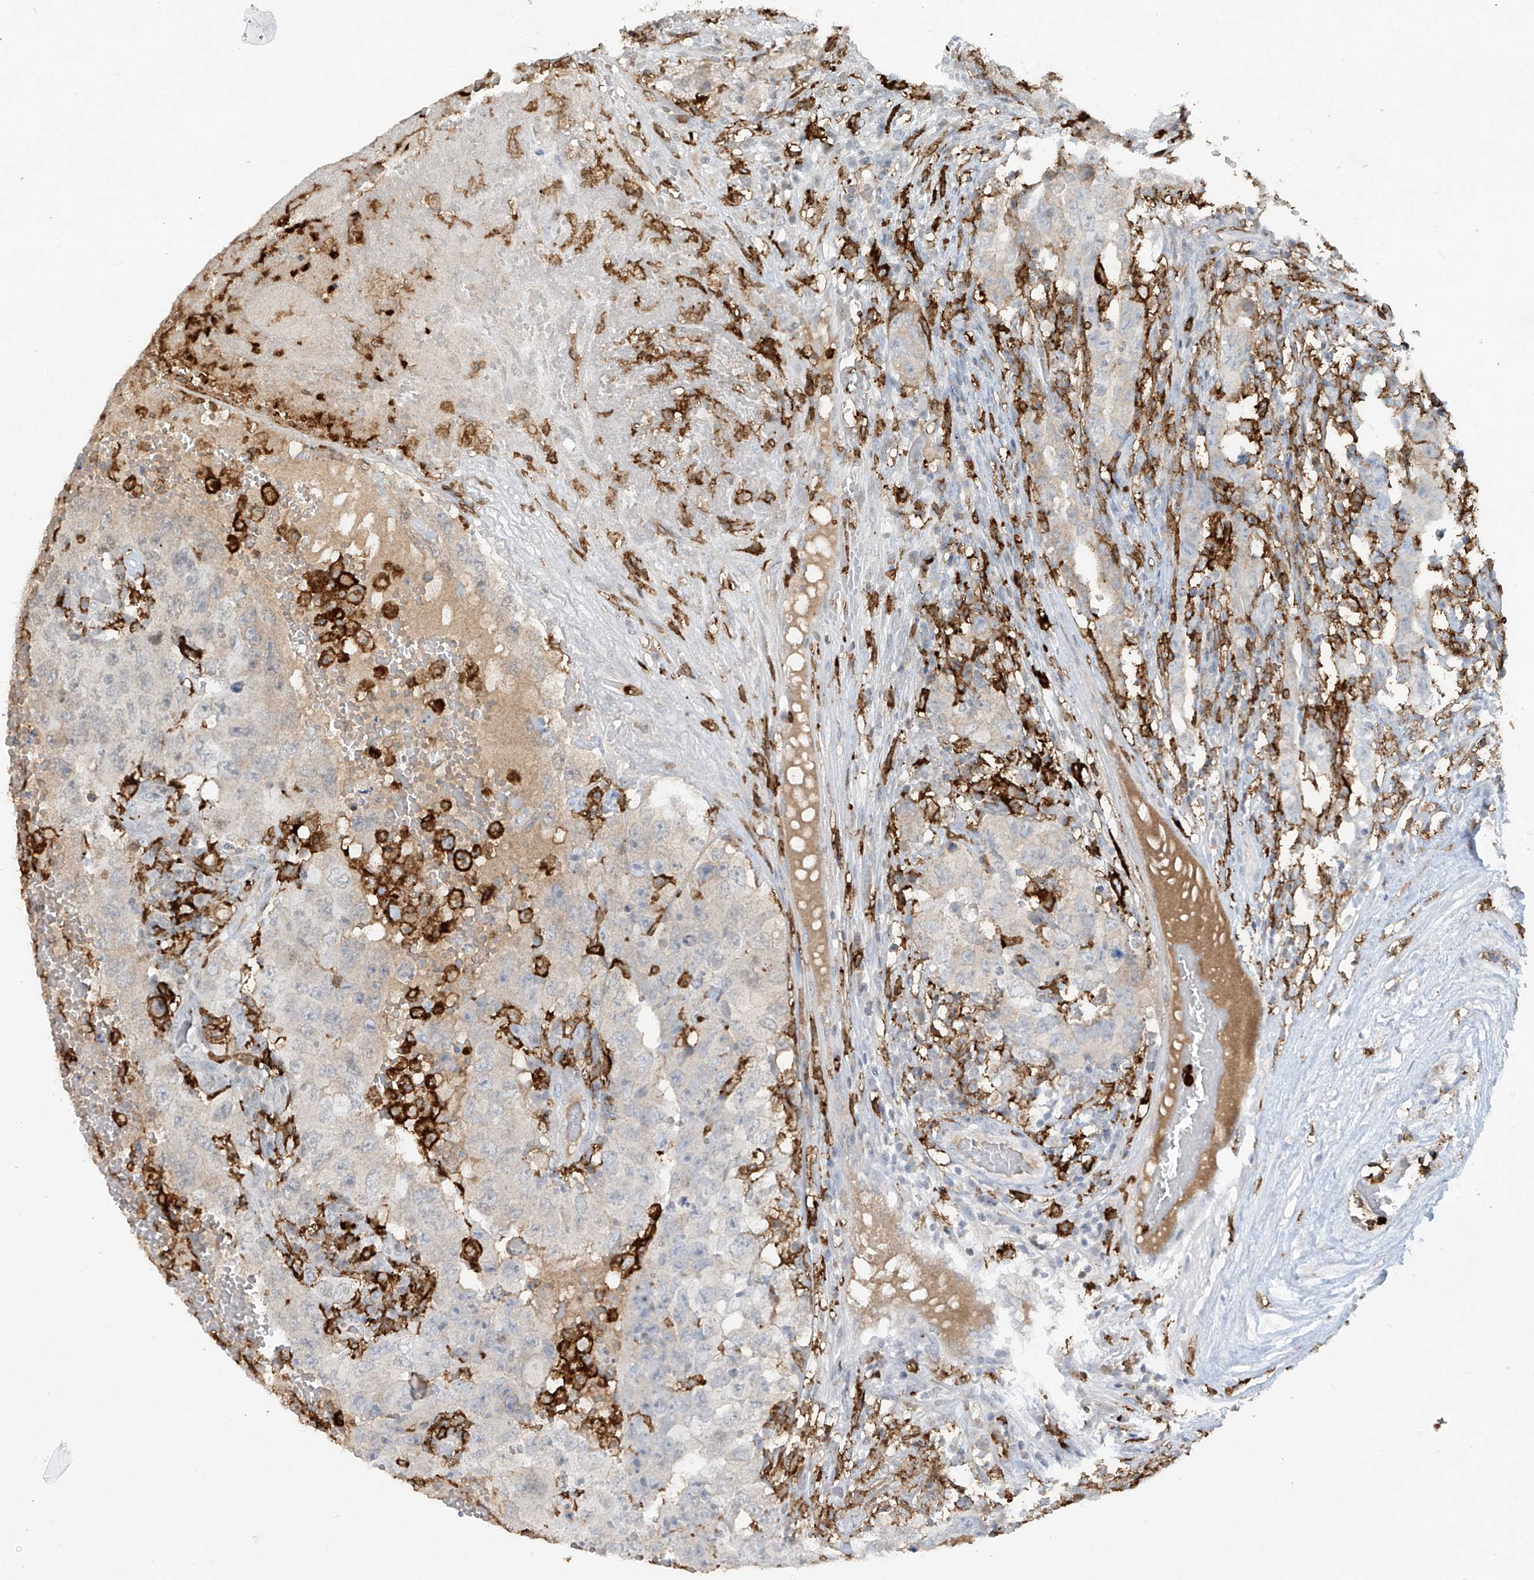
{"staining": {"intensity": "negative", "quantity": "none", "location": "none"}, "tissue": "testis cancer", "cell_type": "Tumor cells", "image_type": "cancer", "snomed": [{"axis": "morphology", "description": "Carcinoma, Embryonal, NOS"}, {"axis": "topography", "description": "Testis"}], "caption": "IHC micrograph of neoplastic tissue: human testis embryonal carcinoma stained with DAB (3,3'-diaminobenzidine) reveals no significant protein expression in tumor cells. (DAB (3,3'-diaminobenzidine) IHC with hematoxylin counter stain).", "gene": "FCGR3A", "patient": {"sex": "male", "age": 26}}